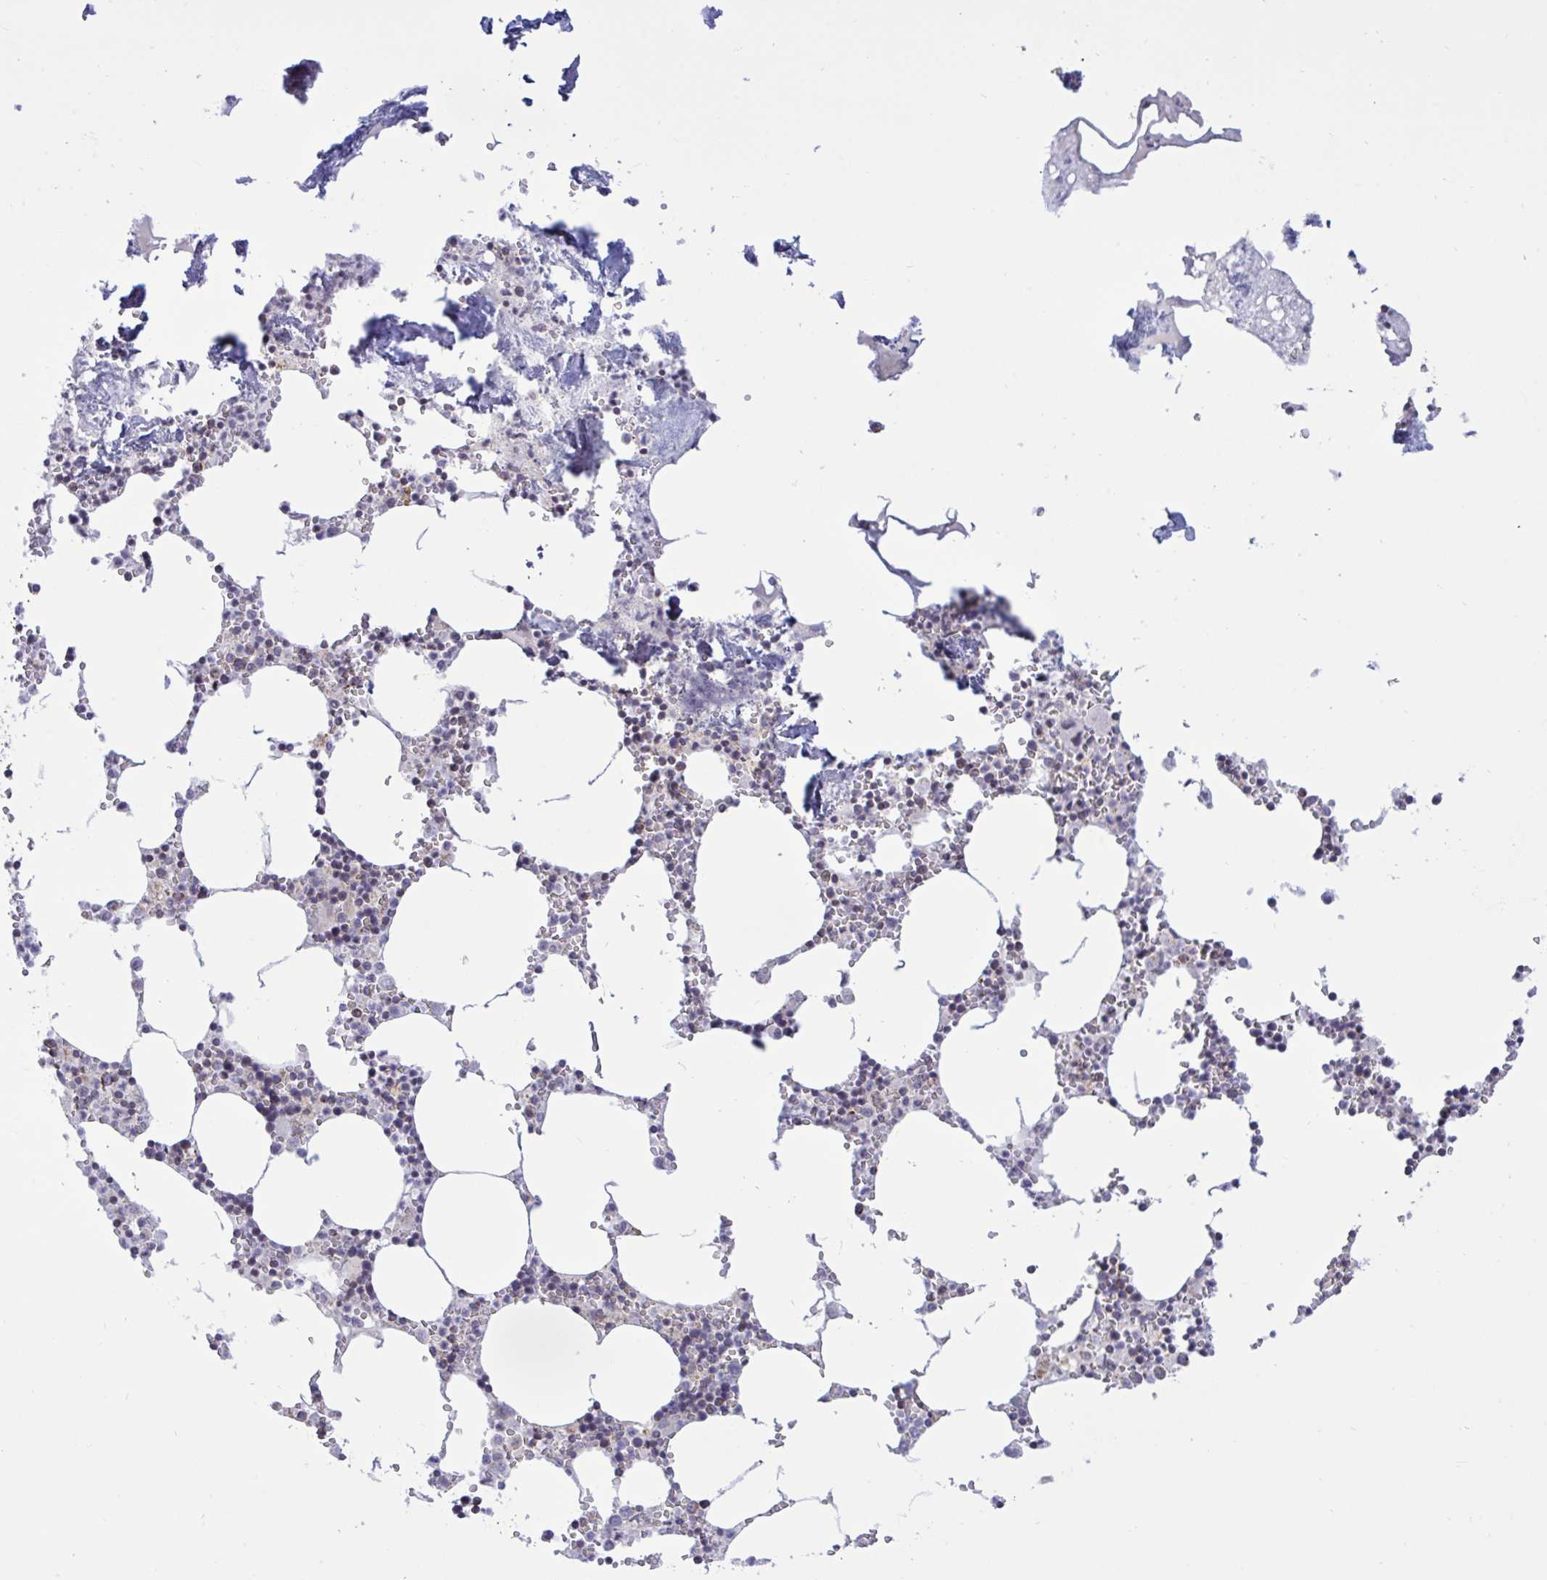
{"staining": {"intensity": "moderate", "quantity": "<25%", "location": "cytoplasmic/membranous"}, "tissue": "bone marrow", "cell_type": "Hematopoietic cells", "image_type": "normal", "snomed": [{"axis": "morphology", "description": "Normal tissue, NOS"}, {"axis": "topography", "description": "Bone marrow"}], "caption": "This is an image of IHC staining of benign bone marrow, which shows moderate staining in the cytoplasmic/membranous of hematopoietic cells.", "gene": "HSPE1", "patient": {"sex": "male", "age": 54}}